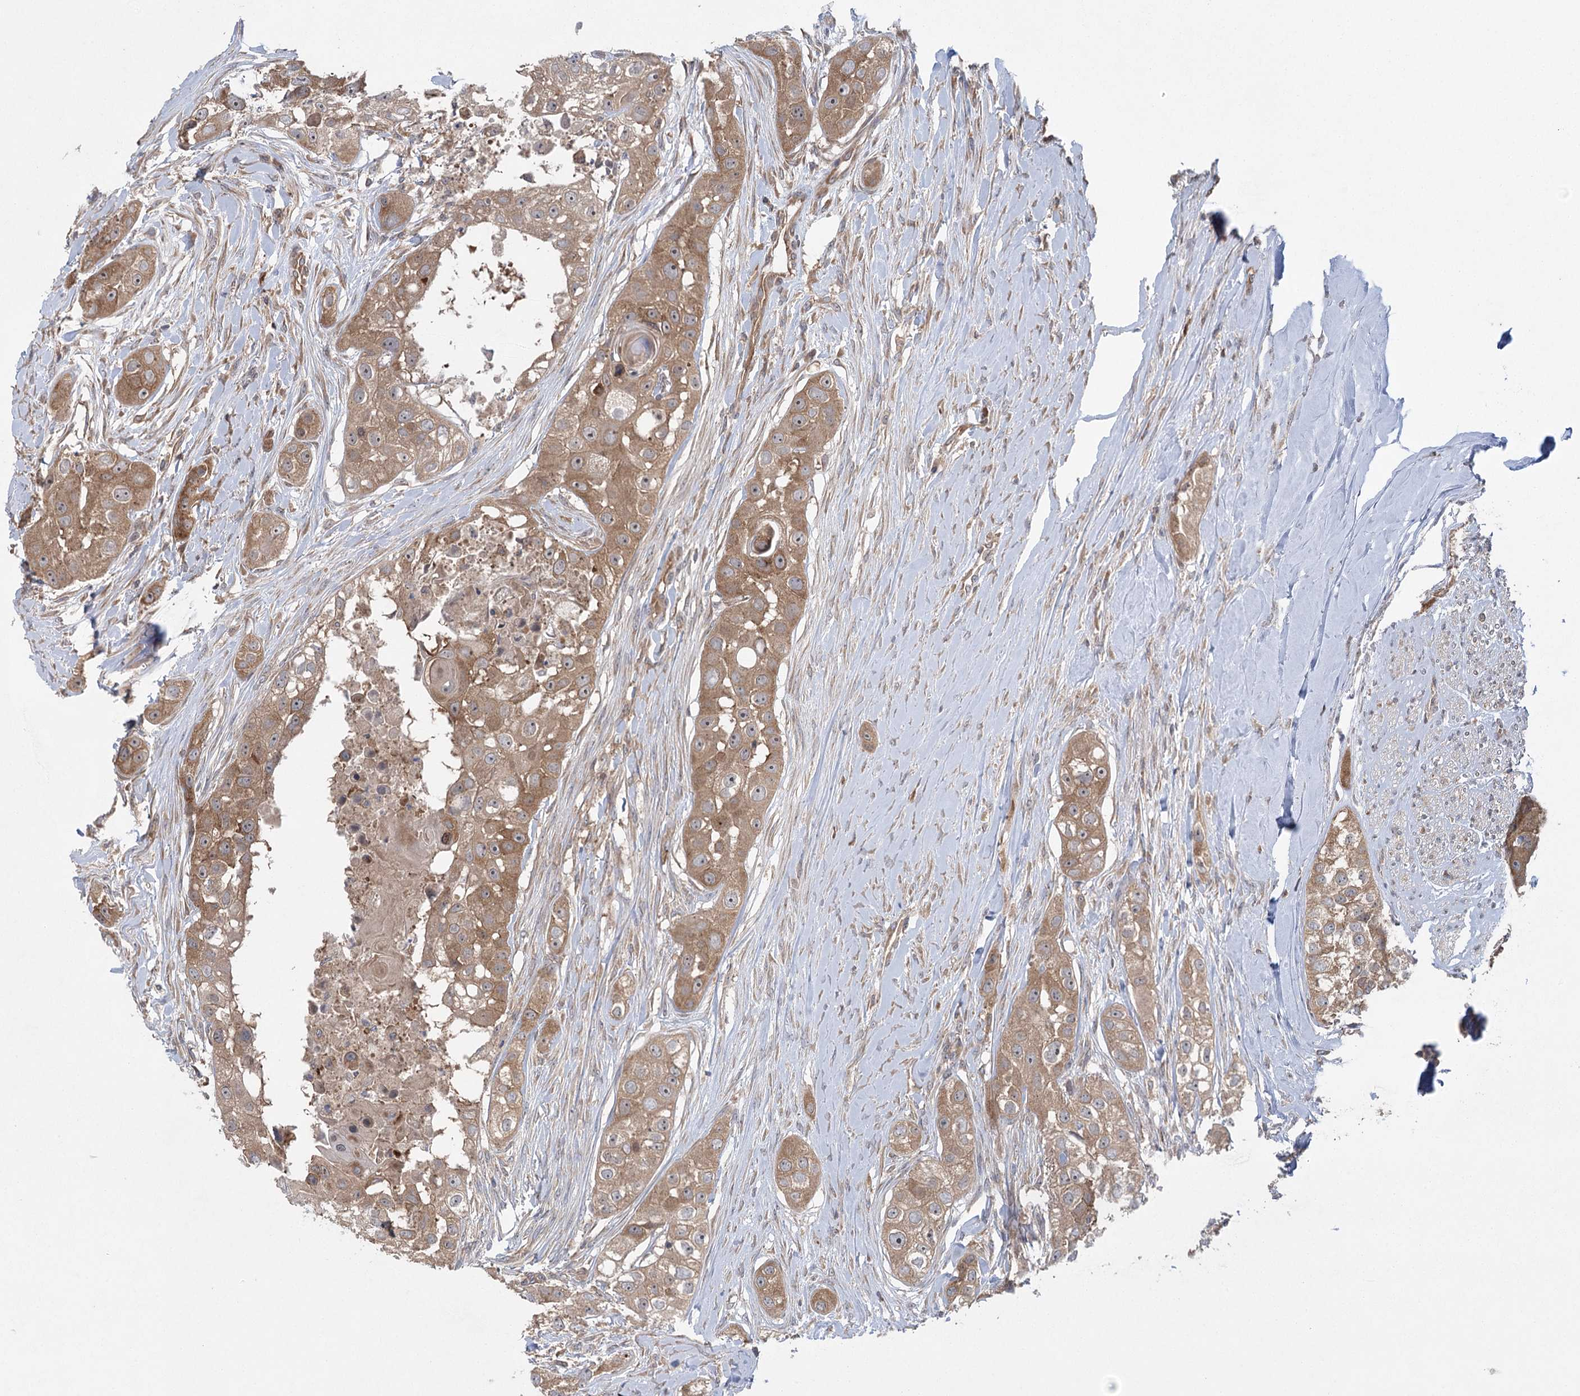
{"staining": {"intensity": "moderate", "quantity": ">75%", "location": "cytoplasmic/membranous"}, "tissue": "head and neck cancer", "cell_type": "Tumor cells", "image_type": "cancer", "snomed": [{"axis": "morphology", "description": "Normal tissue, NOS"}, {"axis": "morphology", "description": "Squamous cell carcinoma, NOS"}, {"axis": "topography", "description": "Skeletal muscle"}, {"axis": "topography", "description": "Head-Neck"}], "caption": "Moderate cytoplasmic/membranous protein positivity is identified in approximately >75% of tumor cells in head and neck squamous cell carcinoma. (IHC, brightfield microscopy, high magnification).", "gene": "EIF3A", "patient": {"sex": "male", "age": 51}}